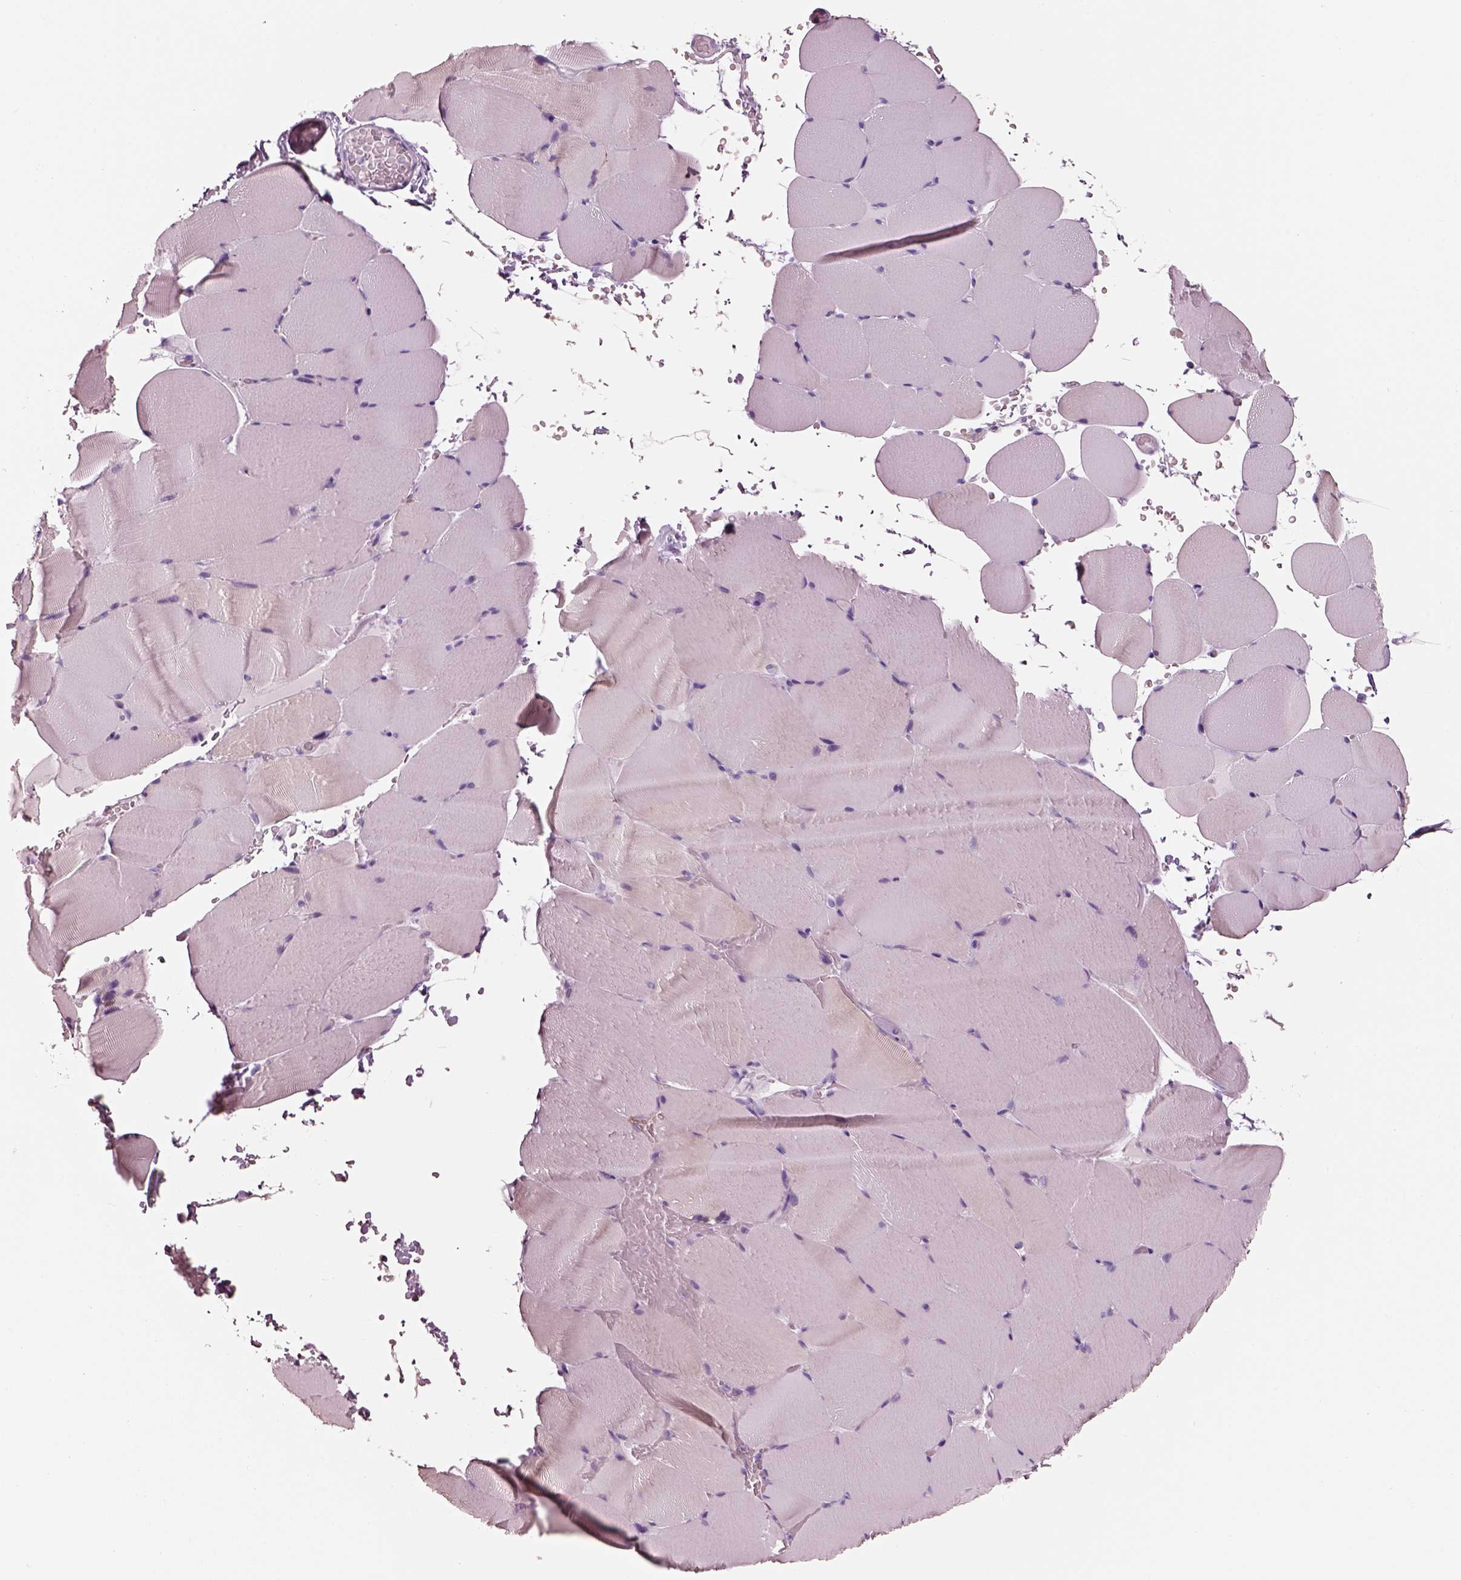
{"staining": {"intensity": "negative", "quantity": "none", "location": "none"}, "tissue": "skeletal muscle", "cell_type": "Myocytes", "image_type": "normal", "snomed": [{"axis": "morphology", "description": "Normal tissue, NOS"}, {"axis": "topography", "description": "Skeletal muscle"}], "caption": "High magnification brightfield microscopy of normal skeletal muscle stained with DAB (3,3'-diaminobenzidine) (brown) and counterstained with hematoxylin (blue): myocytes show no significant staining.", "gene": "PNOC", "patient": {"sex": "female", "age": 37}}